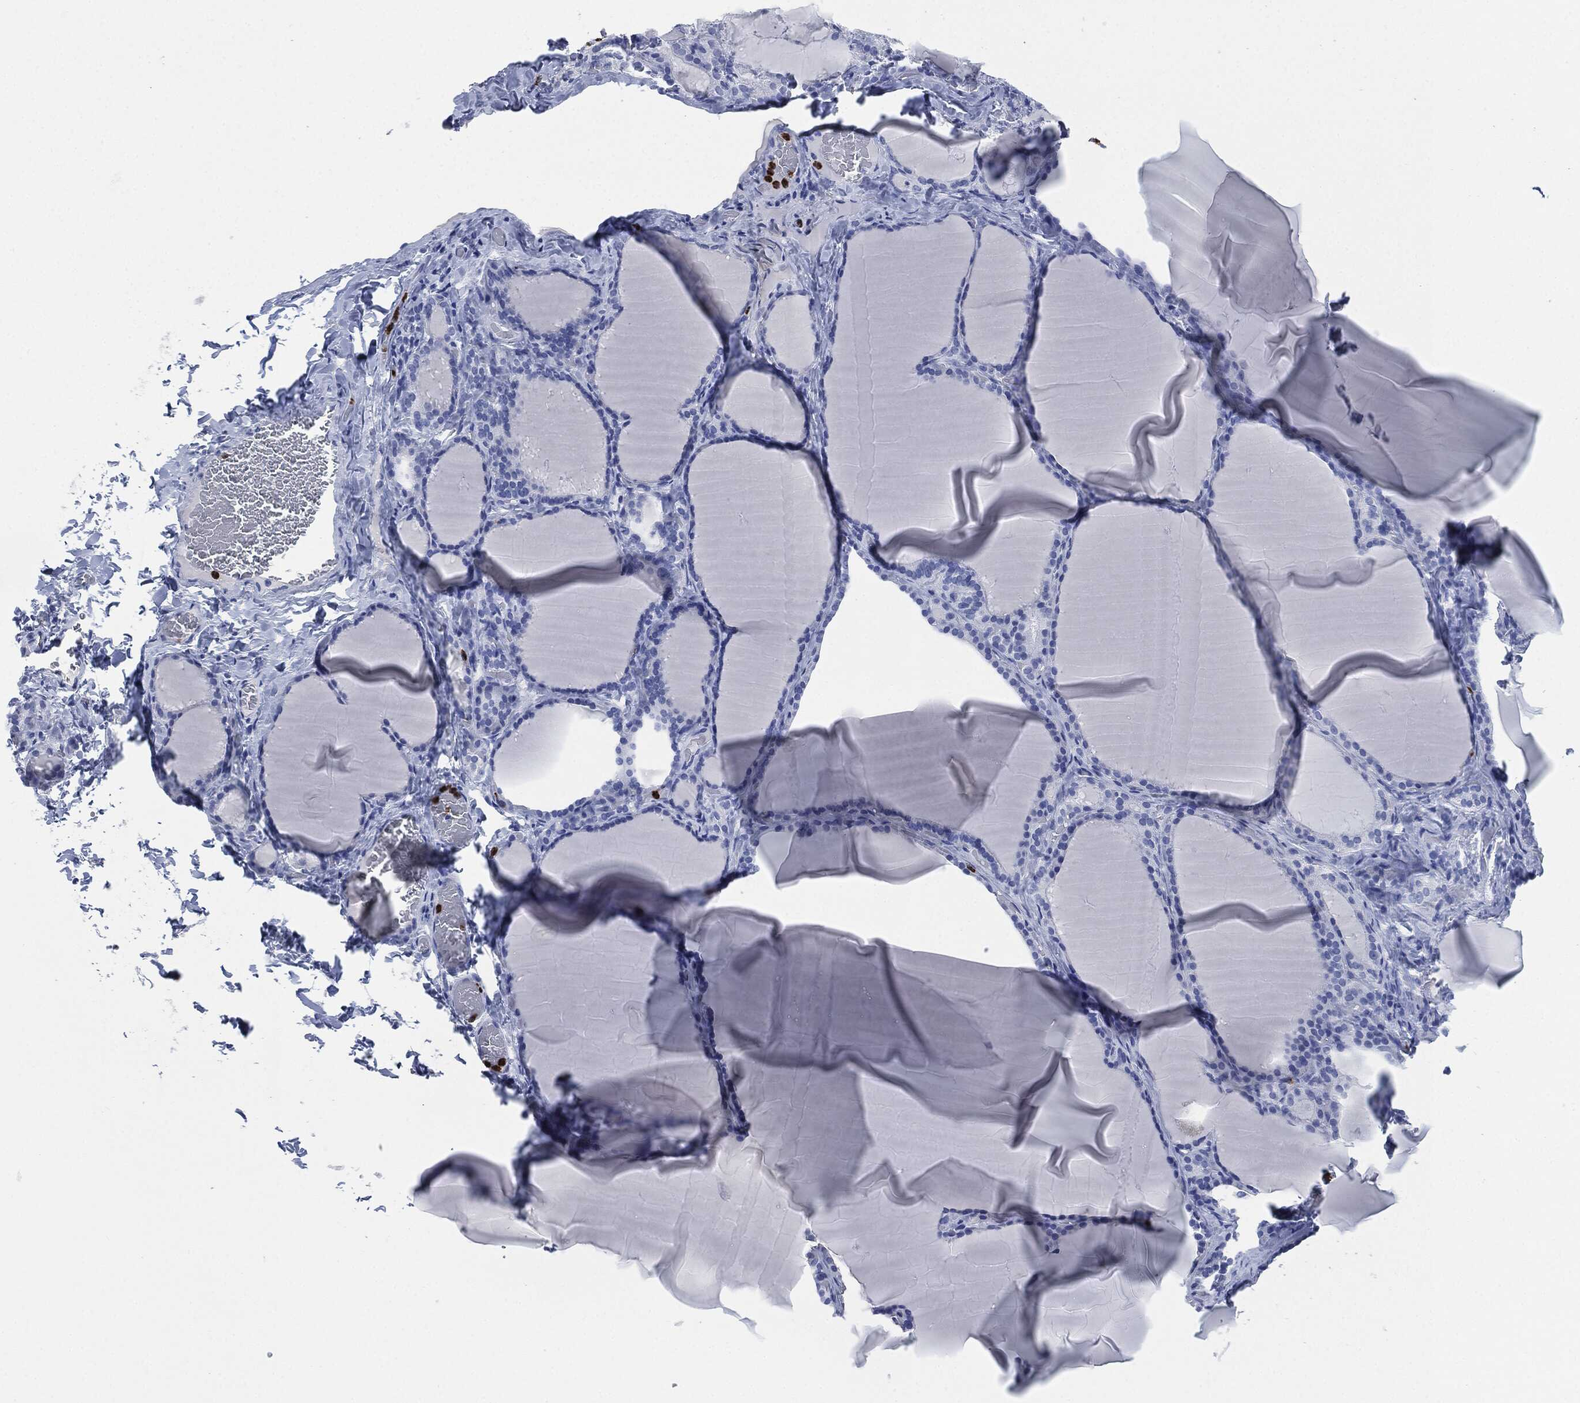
{"staining": {"intensity": "negative", "quantity": "none", "location": "none"}, "tissue": "thyroid gland", "cell_type": "Glandular cells", "image_type": "normal", "snomed": [{"axis": "morphology", "description": "Normal tissue, NOS"}, {"axis": "morphology", "description": "Hyperplasia, NOS"}, {"axis": "topography", "description": "Thyroid gland"}], "caption": "IHC photomicrograph of benign thyroid gland: human thyroid gland stained with DAB reveals no significant protein positivity in glandular cells.", "gene": "CEACAM8", "patient": {"sex": "female", "age": 27}}